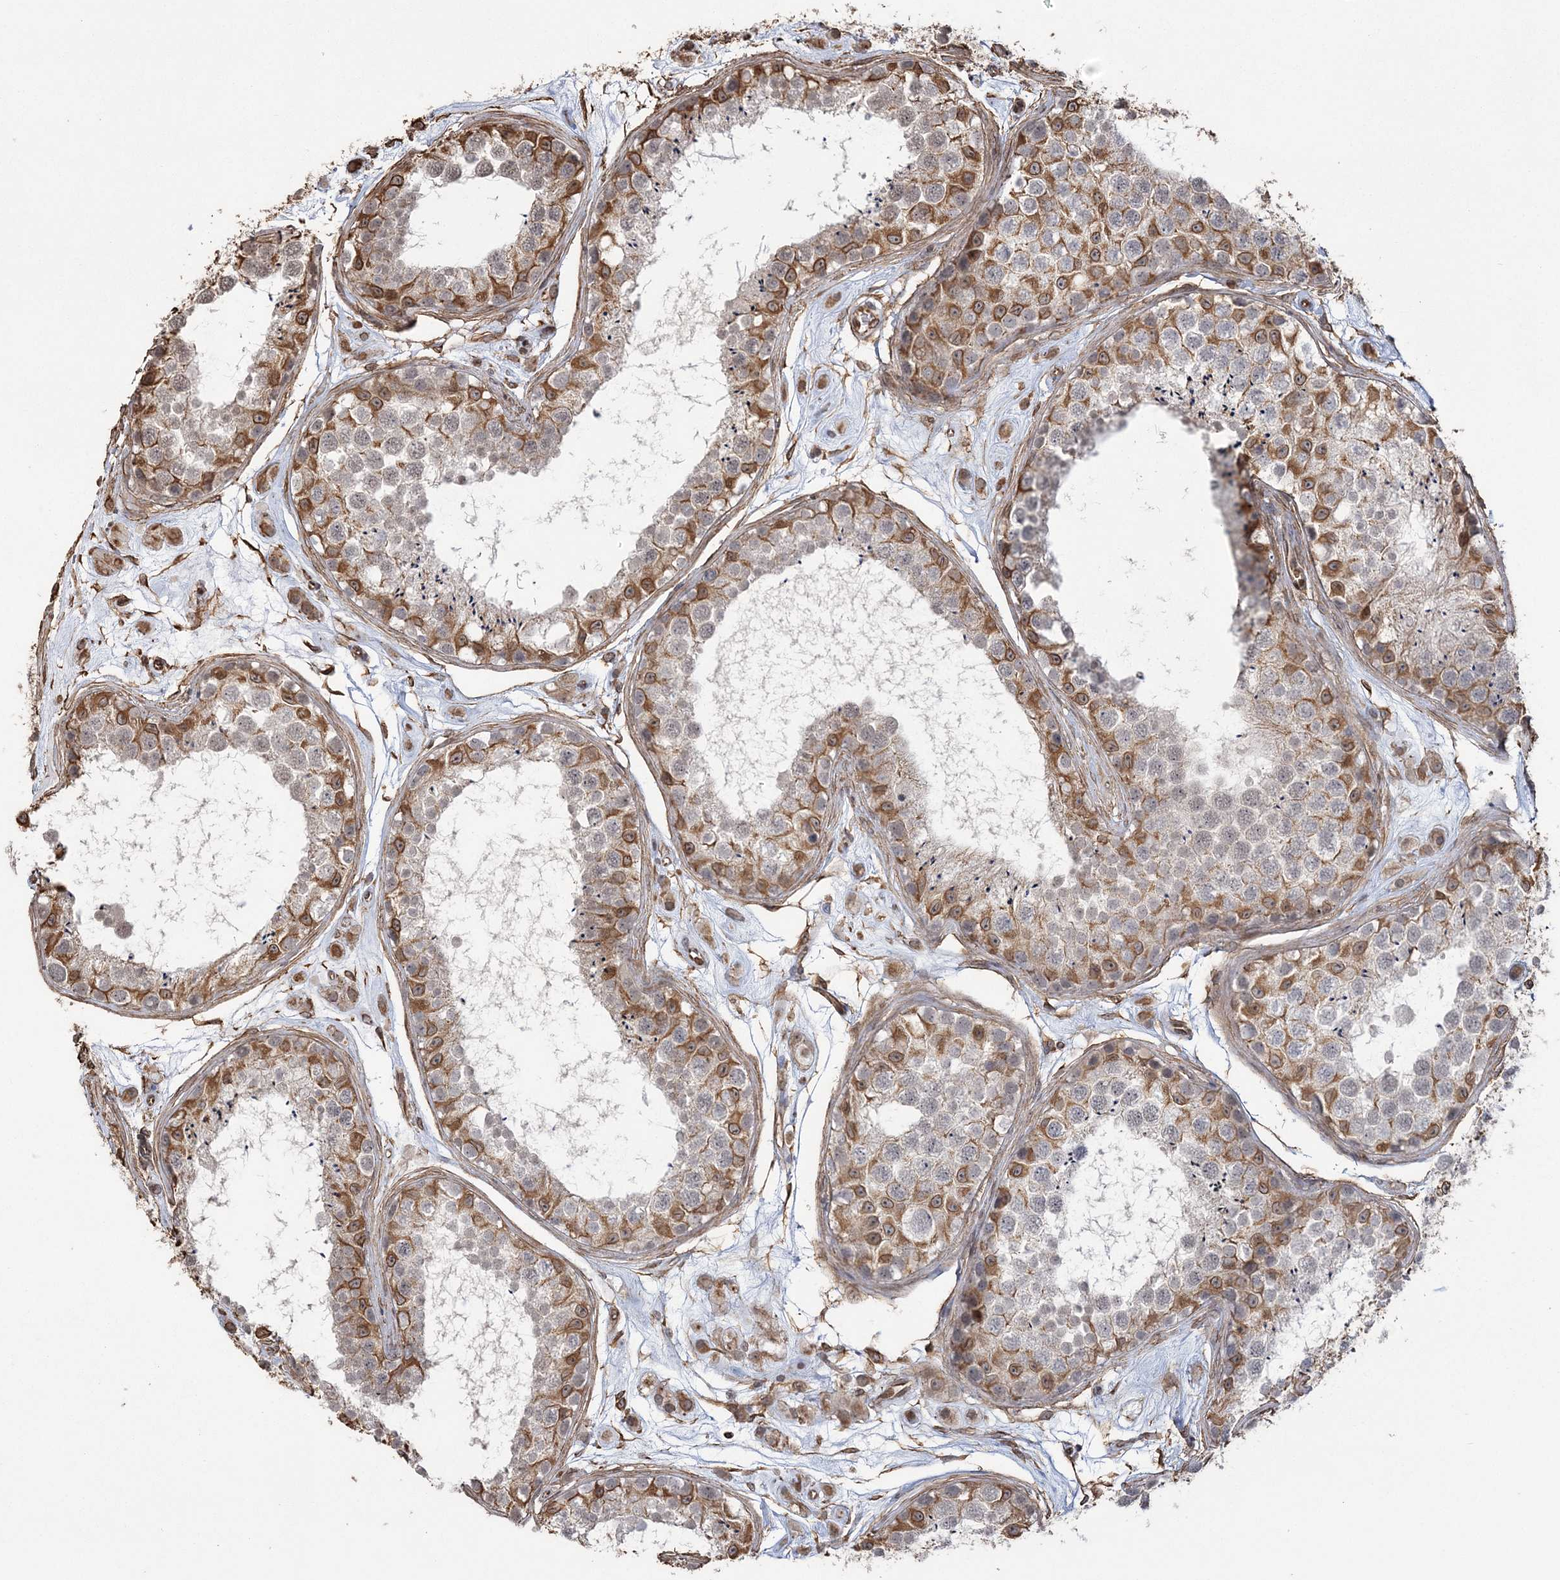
{"staining": {"intensity": "moderate", "quantity": "25%-75%", "location": "cytoplasmic/membranous"}, "tissue": "testis", "cell_type": "Cells in seminiferous ducts", "image_type": "normal", "snomed": [{"axis": "morphology", "description": "Normal tissue, NOS"}, {"axis": "topography", "description": "Testis"}], "caption": "Immunohistochemical staining of normal human testis demonstrates medium levels of moderate cytoplasmic/membranous staining in about 25%-75% of cells in seminiferous ducts.", "gene": "ATP11B", "patient": {"sex": "male", "age": 25}}